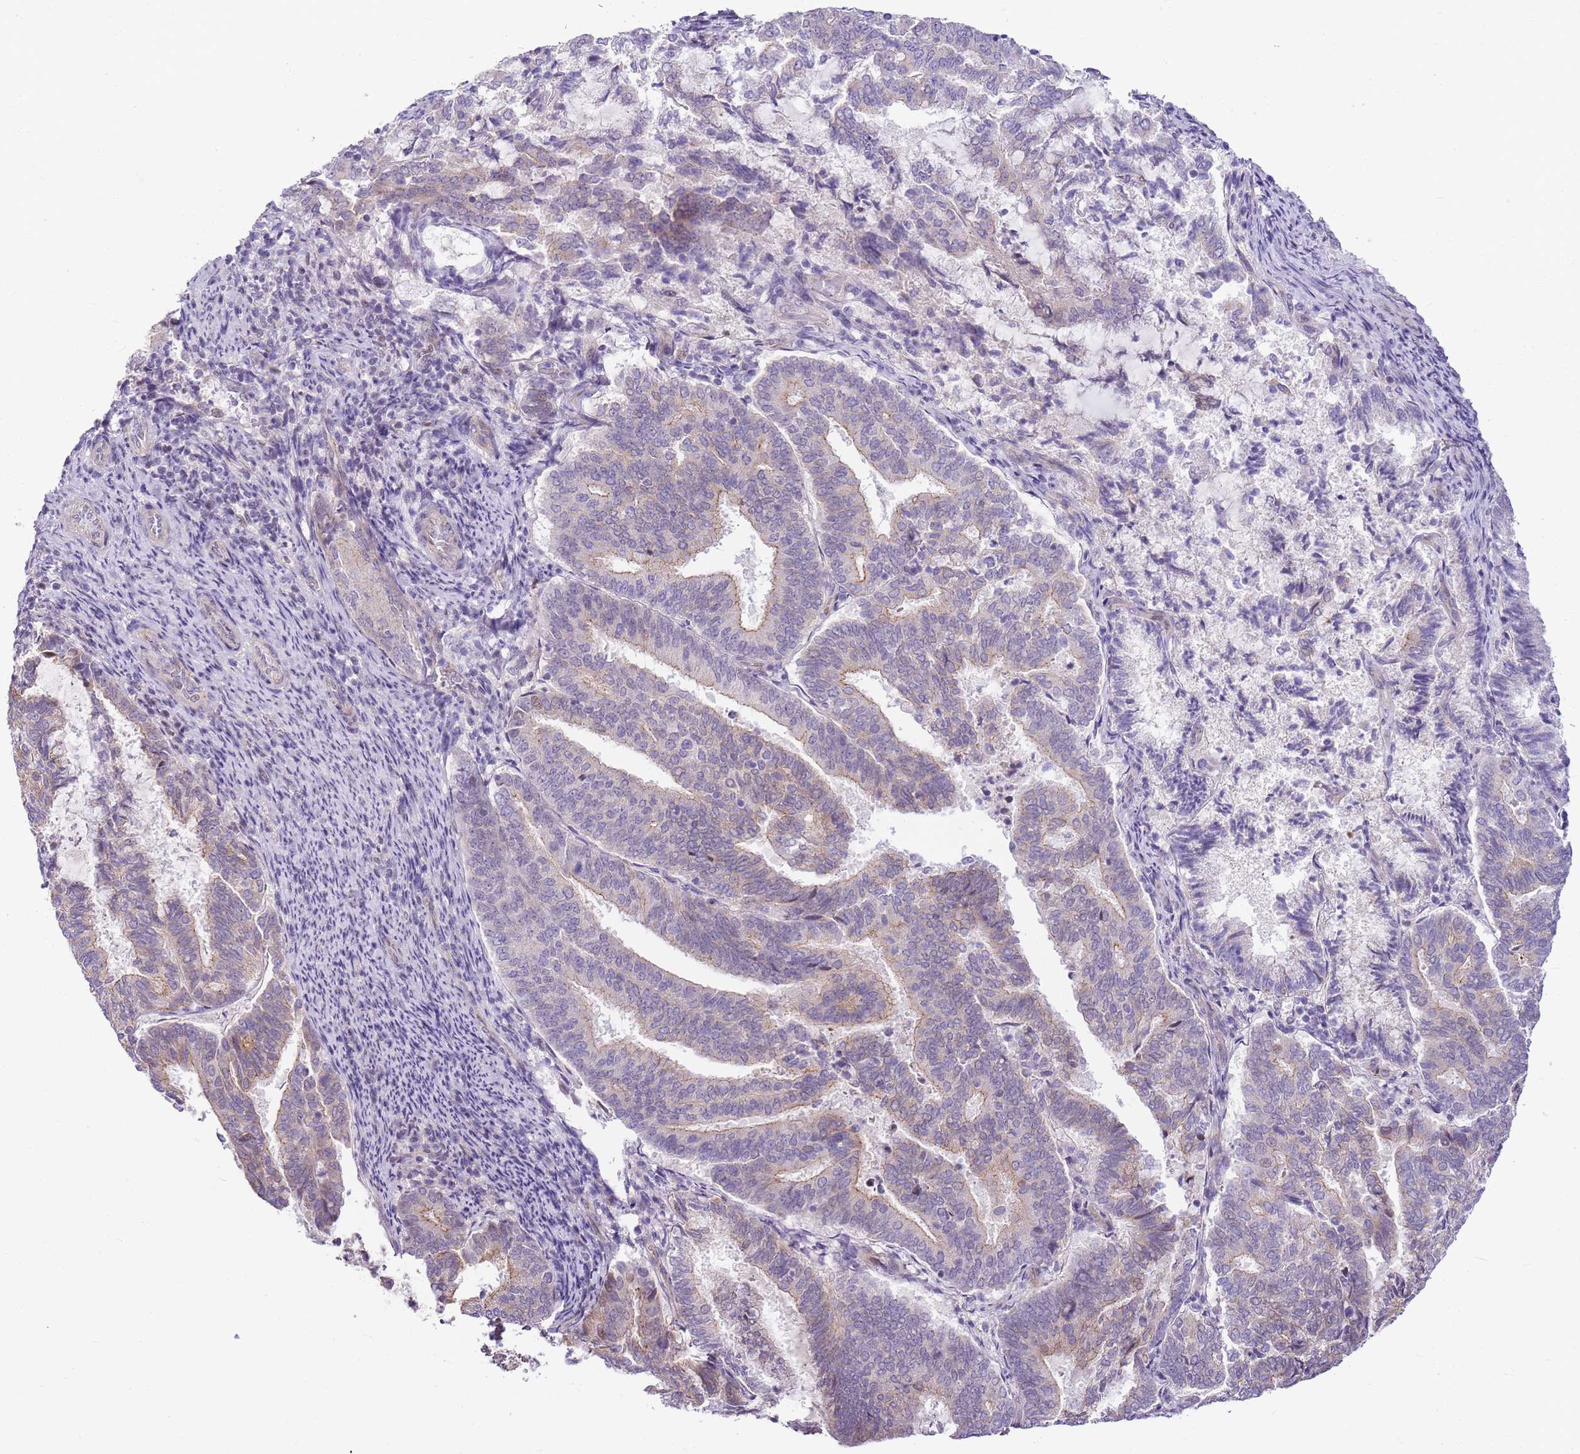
{"staining": {"intensity": "moderate", "quantity": "<25%", "location": "cytoplasmic/membranous"}, "tissue": "endometrial cancer", "cell_type": "Tumor cells", "image_type": "cancer", "snomed": [{"axis": "morphology", "description": "Adenocarcinoma, NOS"}, {"axis": "topography", "description": "Endometrium"}], "caption": "Protein expression analysis of human endometrial adenocarcinoma reveals moderate cytoplasmic/membranous staining in about <25% of tumor cells.", "gene": "CLBA1", "patient": {"sex": "female", "age": 80}}